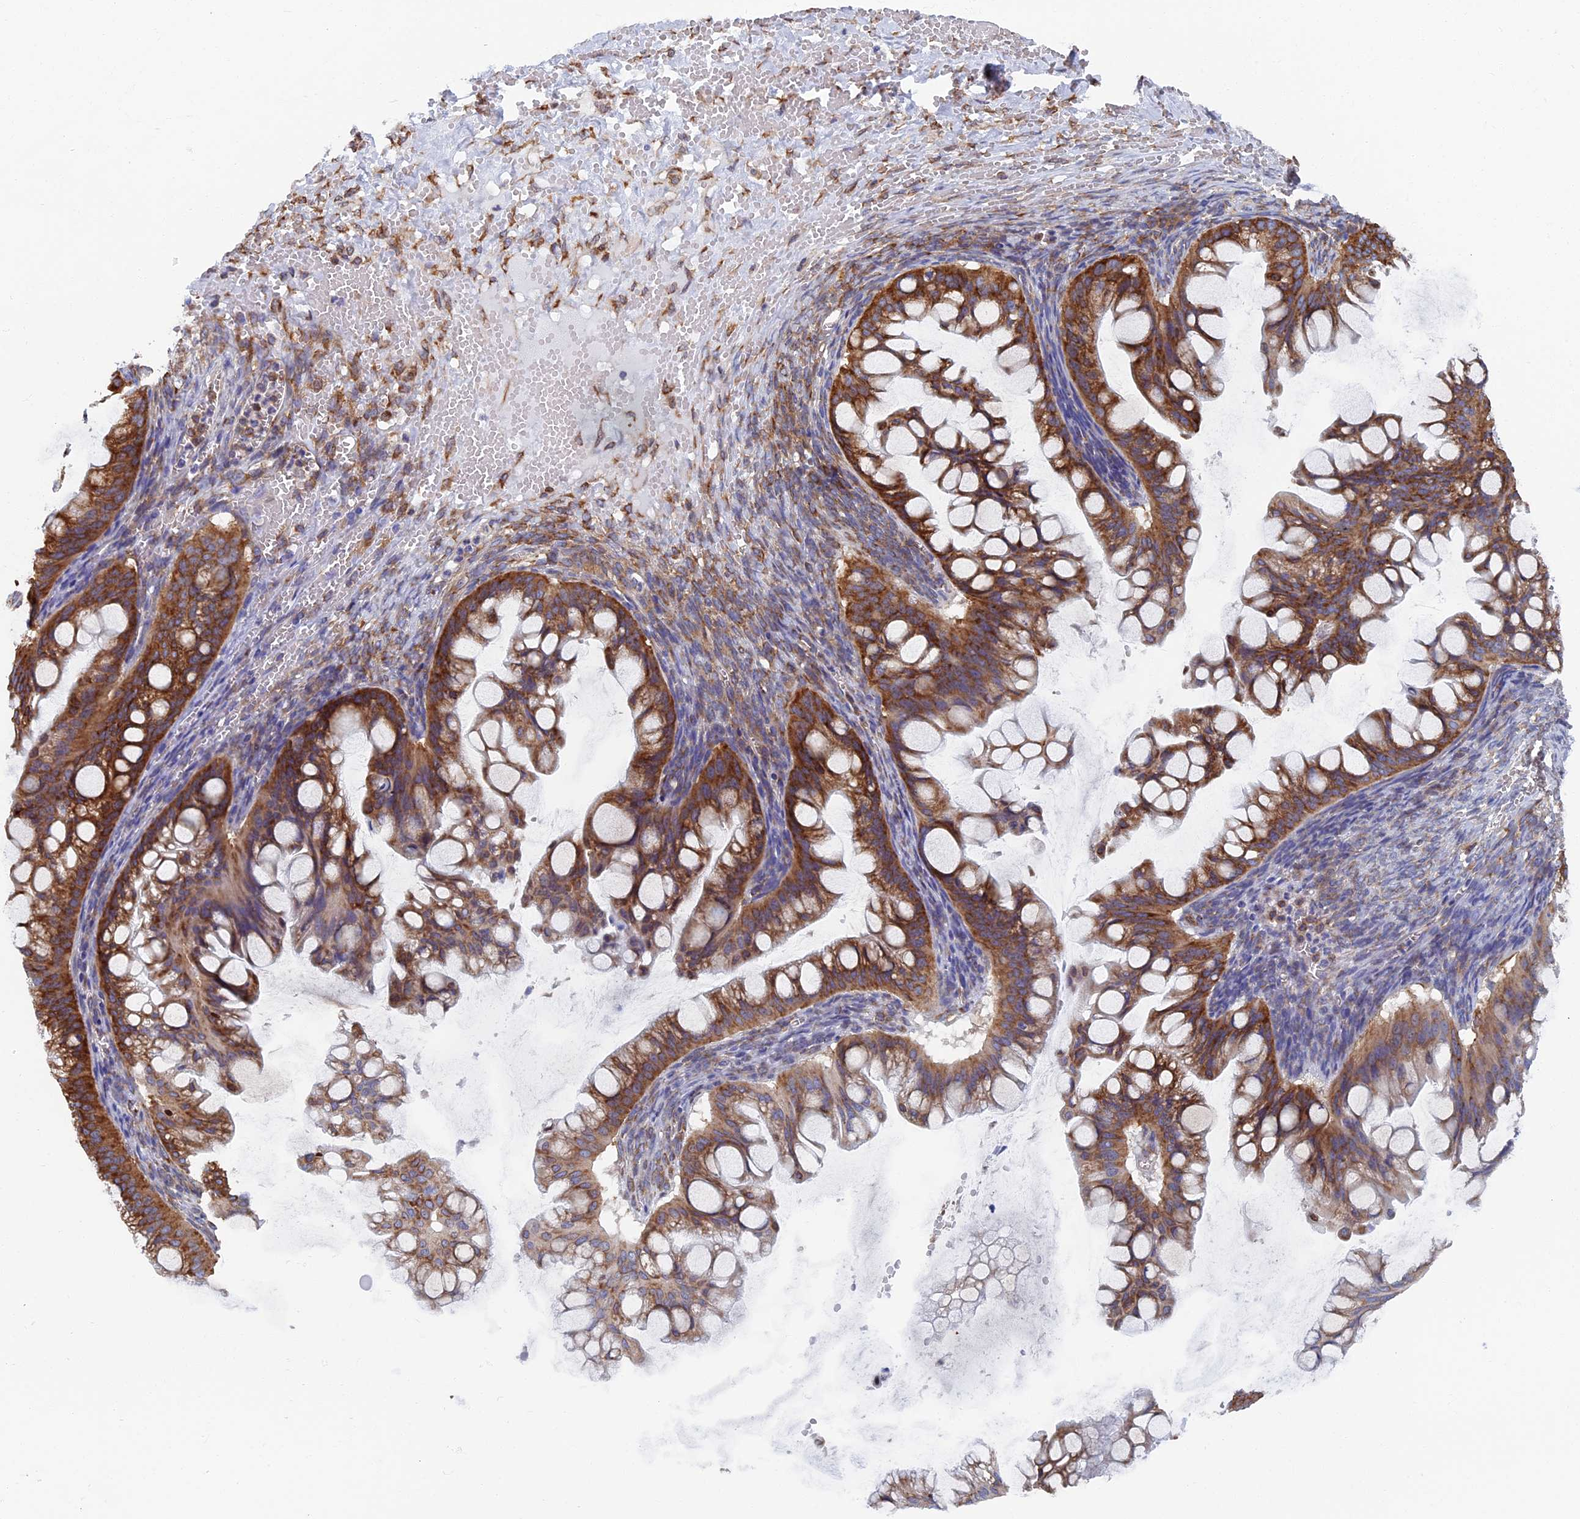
{"staining": {"intensity": "moderate", "quantity": ">75%", "location": "cytoplasmic/membranous"}, "tissue": "ovarian cancer", "cell_type": "Tumor cells", "image_type": "cancer", "snomed": [{"axis": "morphology", "description": "Cystadenocarcinoma, mucinous, NOS"}, {"axis": "topography", "description": "Ovary"}], "caption": "IHC micrograph of human ovarian cancer (mucinous cystadenocarcinoma) stained for a protein (brown), which exhibits medium levels of moderate cytoplasmic/membranous expression in approximately >75% of tumor cells.", "gene": "YBX1", "patient": {"sex": "female", "age": 73}}